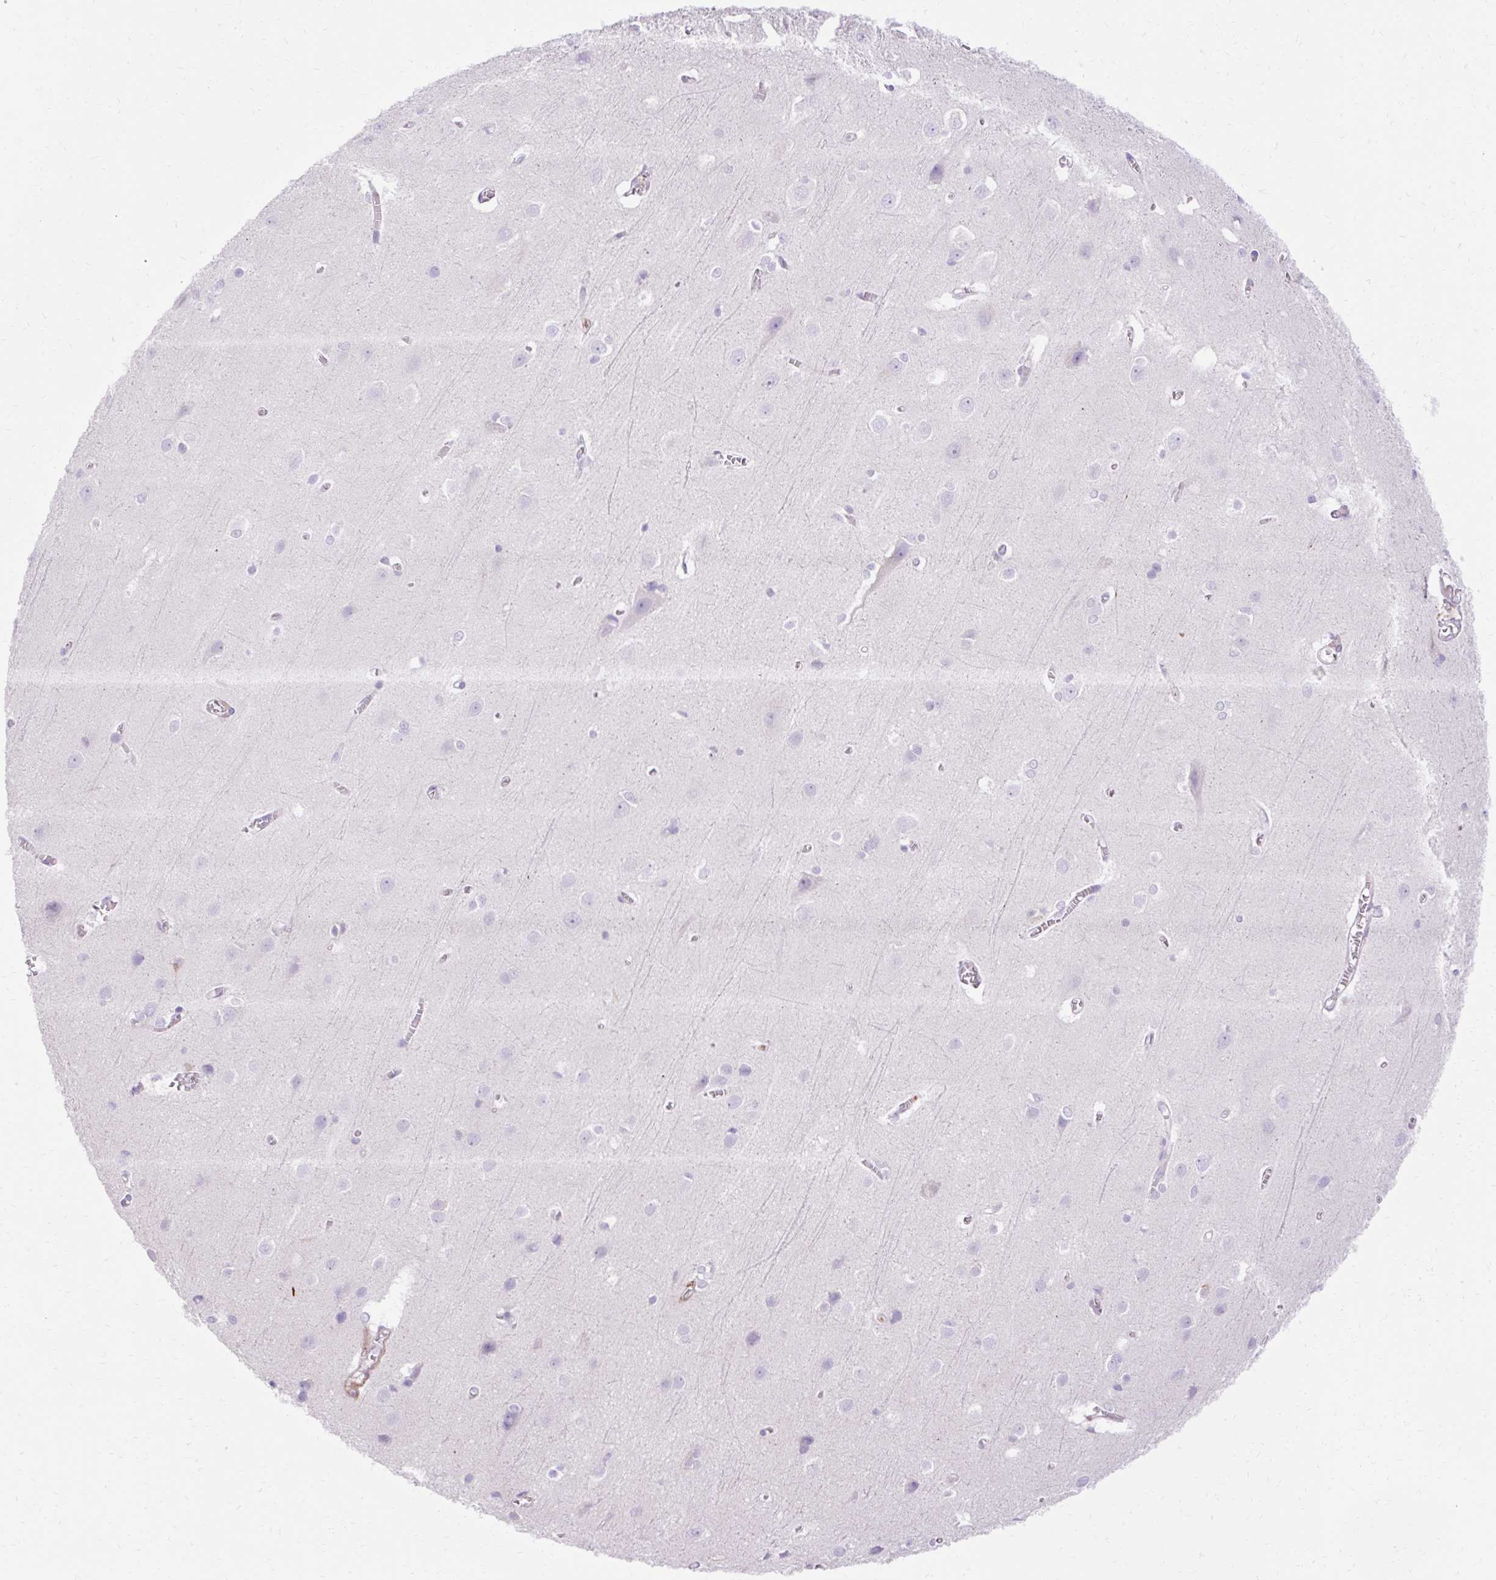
{"staining": {"intensity": "negative", "quantity": "none", "location": "none"}, "tissue": "cerebral cortex", "cell_type": "Endothelial cells", "image_type": "normal", "snomed": [{"axis": "morphology", "description": "Normal tissue, NOS"}, {"axis": "topography", "description": "Cerebral cortex"}], "caption": "Immunohistochemistry (IHC) of normal human cerebral cortex displays no positivity in endothelial cells. Brightfield microscopy of immunohistochemistry (IHC) stained with DAB (brown) and hematoxylin (blue), captured at high magnification.", "gene": "CORO7", "patient": {"sex": "male", "age": 37}}